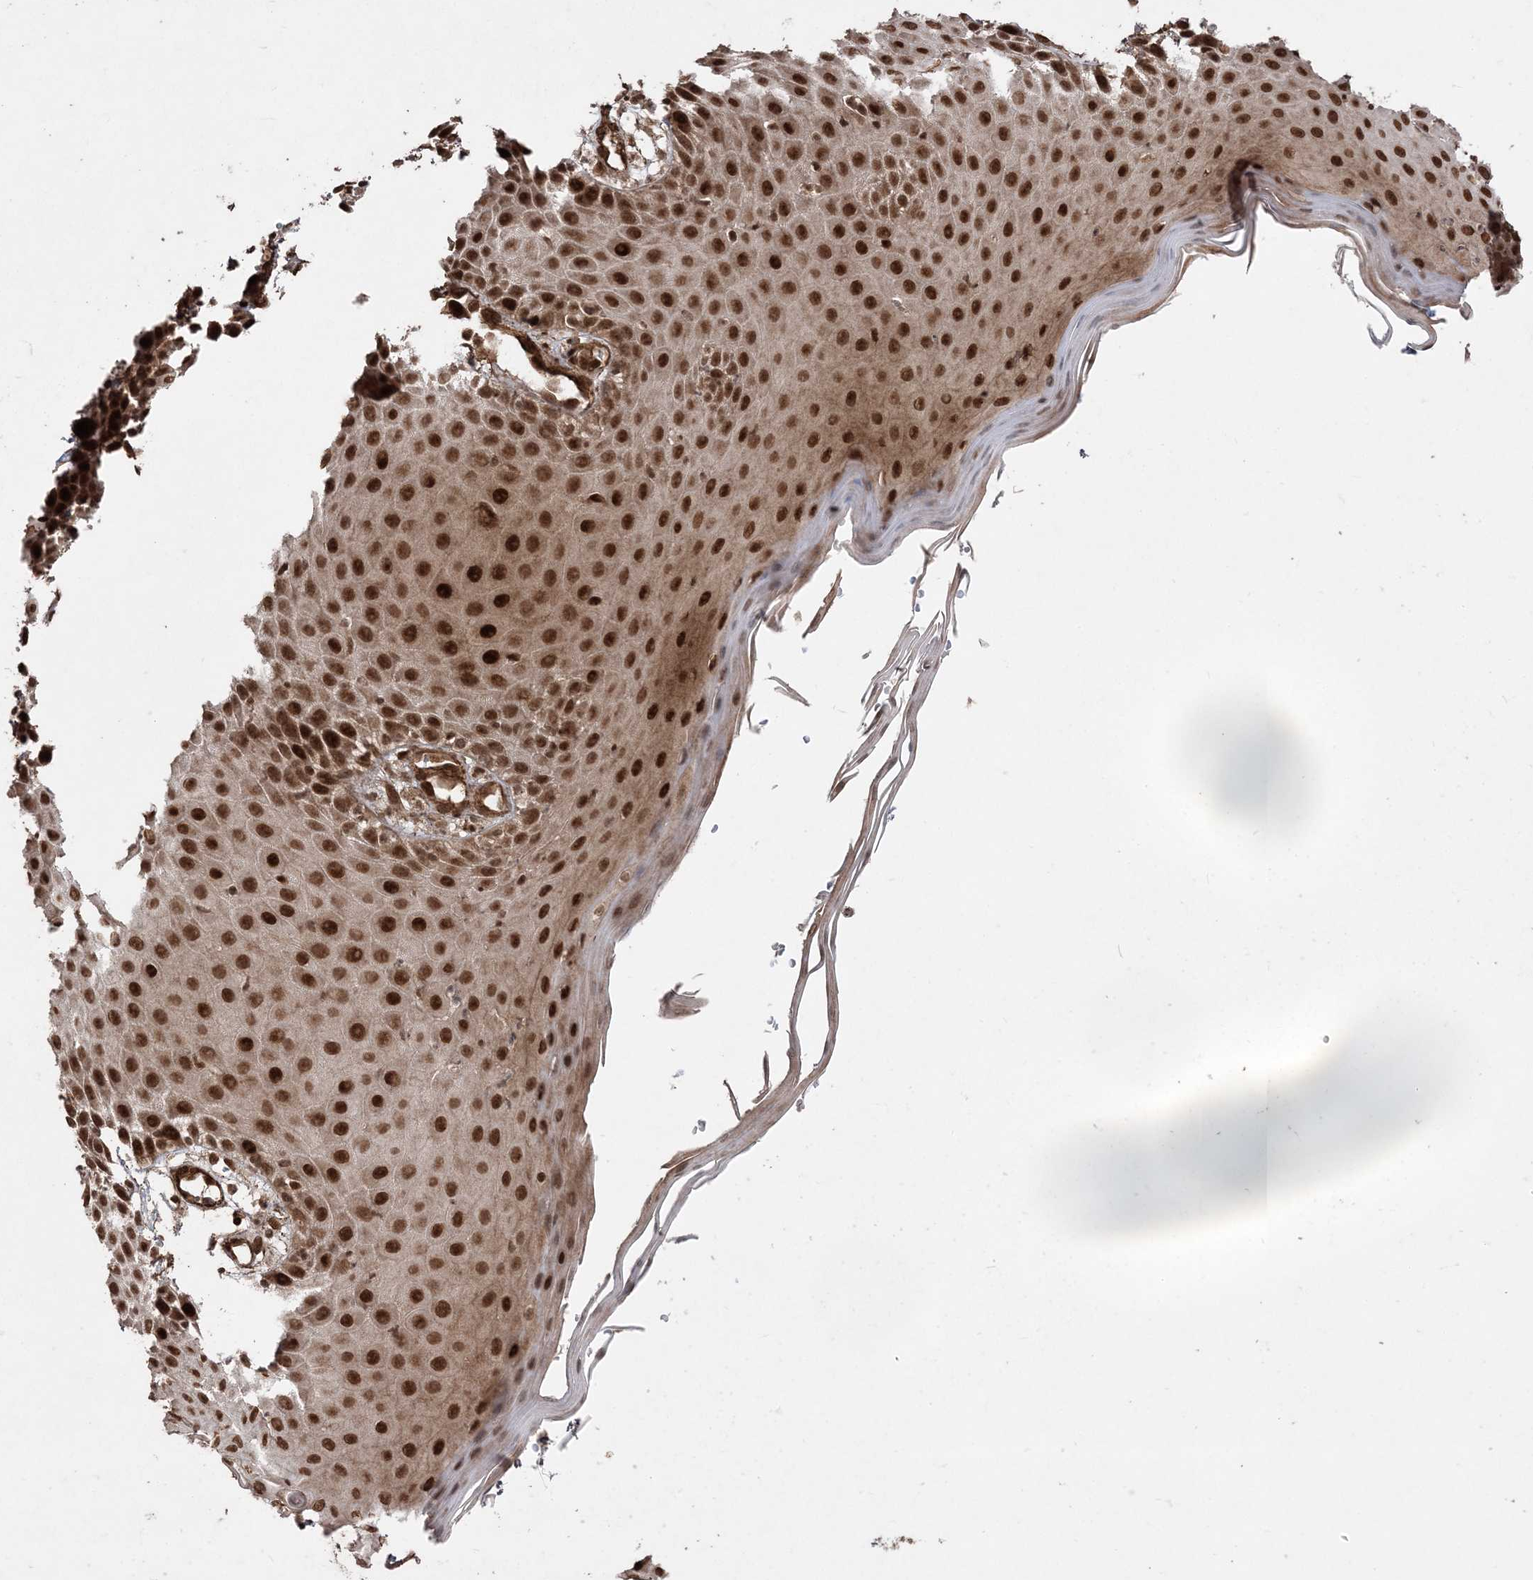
{"staining": {"intensity": "strong", "quantity": ">75%", "location": "nuclear"}, "tissue": "skin", "cell_type": "Epidermal cells", "image_type": "normal", "snomed": [{"axis": "morphology", "description": "Normal tissue, NOS"}, {"axis": "topography", "description": "Vulva"}], "caption": "Epidermal cells exhibit high levels of strong nuclear expression in approximately >75% of cells in unremarkable human skin. (Brightfield microscopy of DAB IHC at high magnification).", "gene": "ETAA1", "patient": {"sex": "female", "age": 68}}